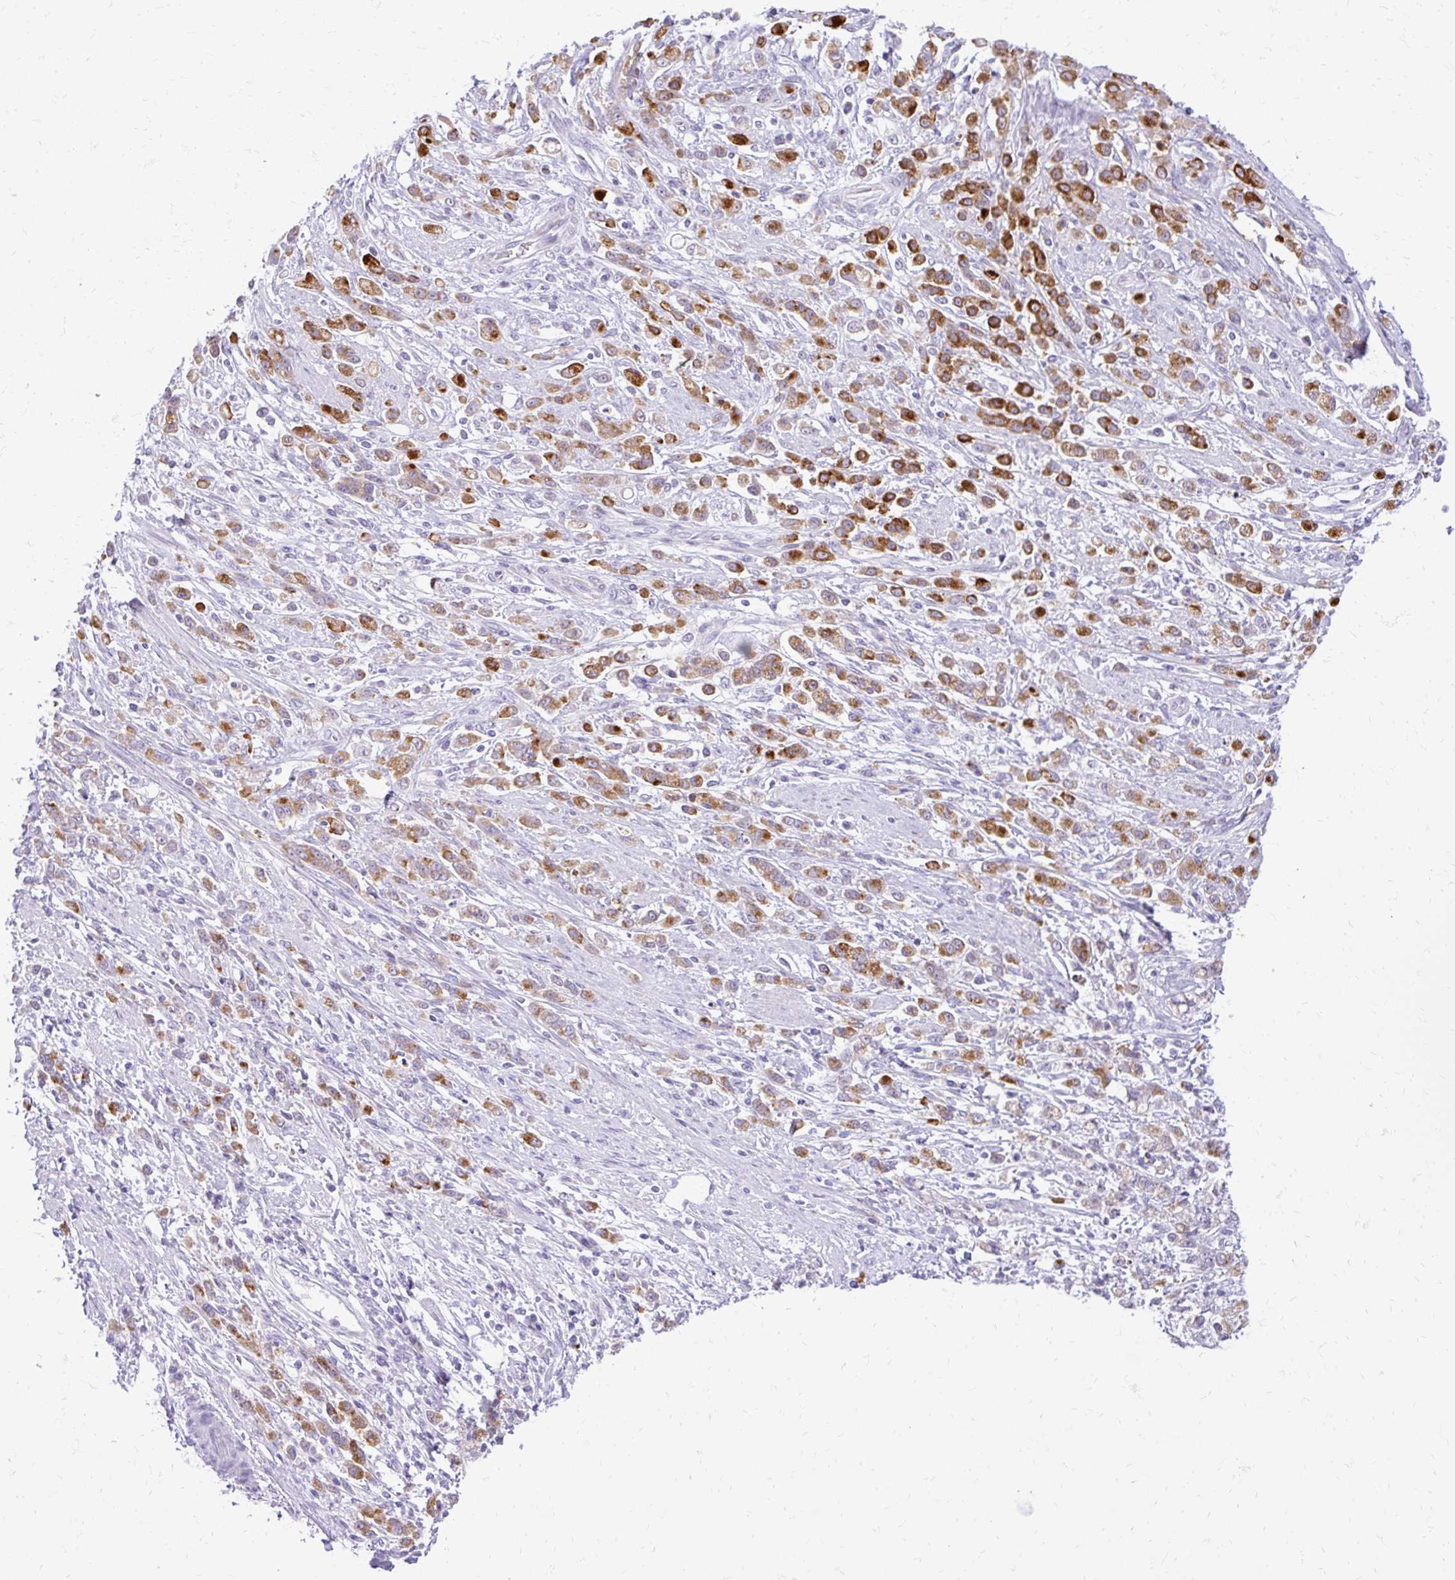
{"staining": {"intensity": "strong", "quantity": ">75%", "location": "cytoplasmic/membranous"}, "tissue": "stomach cancer", "cell_type": "Tumor cells", "image_type": "cancer", "snomed": [{"axis": "morphology", "description": "Adenocarcinoma, NOS"}, {"axis": "topography", "description": "Stomach"}], "caption": "Stomach adenocarcinoma stained with a brown dye demonstrates strong cytoplasmic/membranous positive positivity in approximately >75% of tumor cells.", "gene": "PRAP1", "patient": {"sex": "female", "age": 60}}